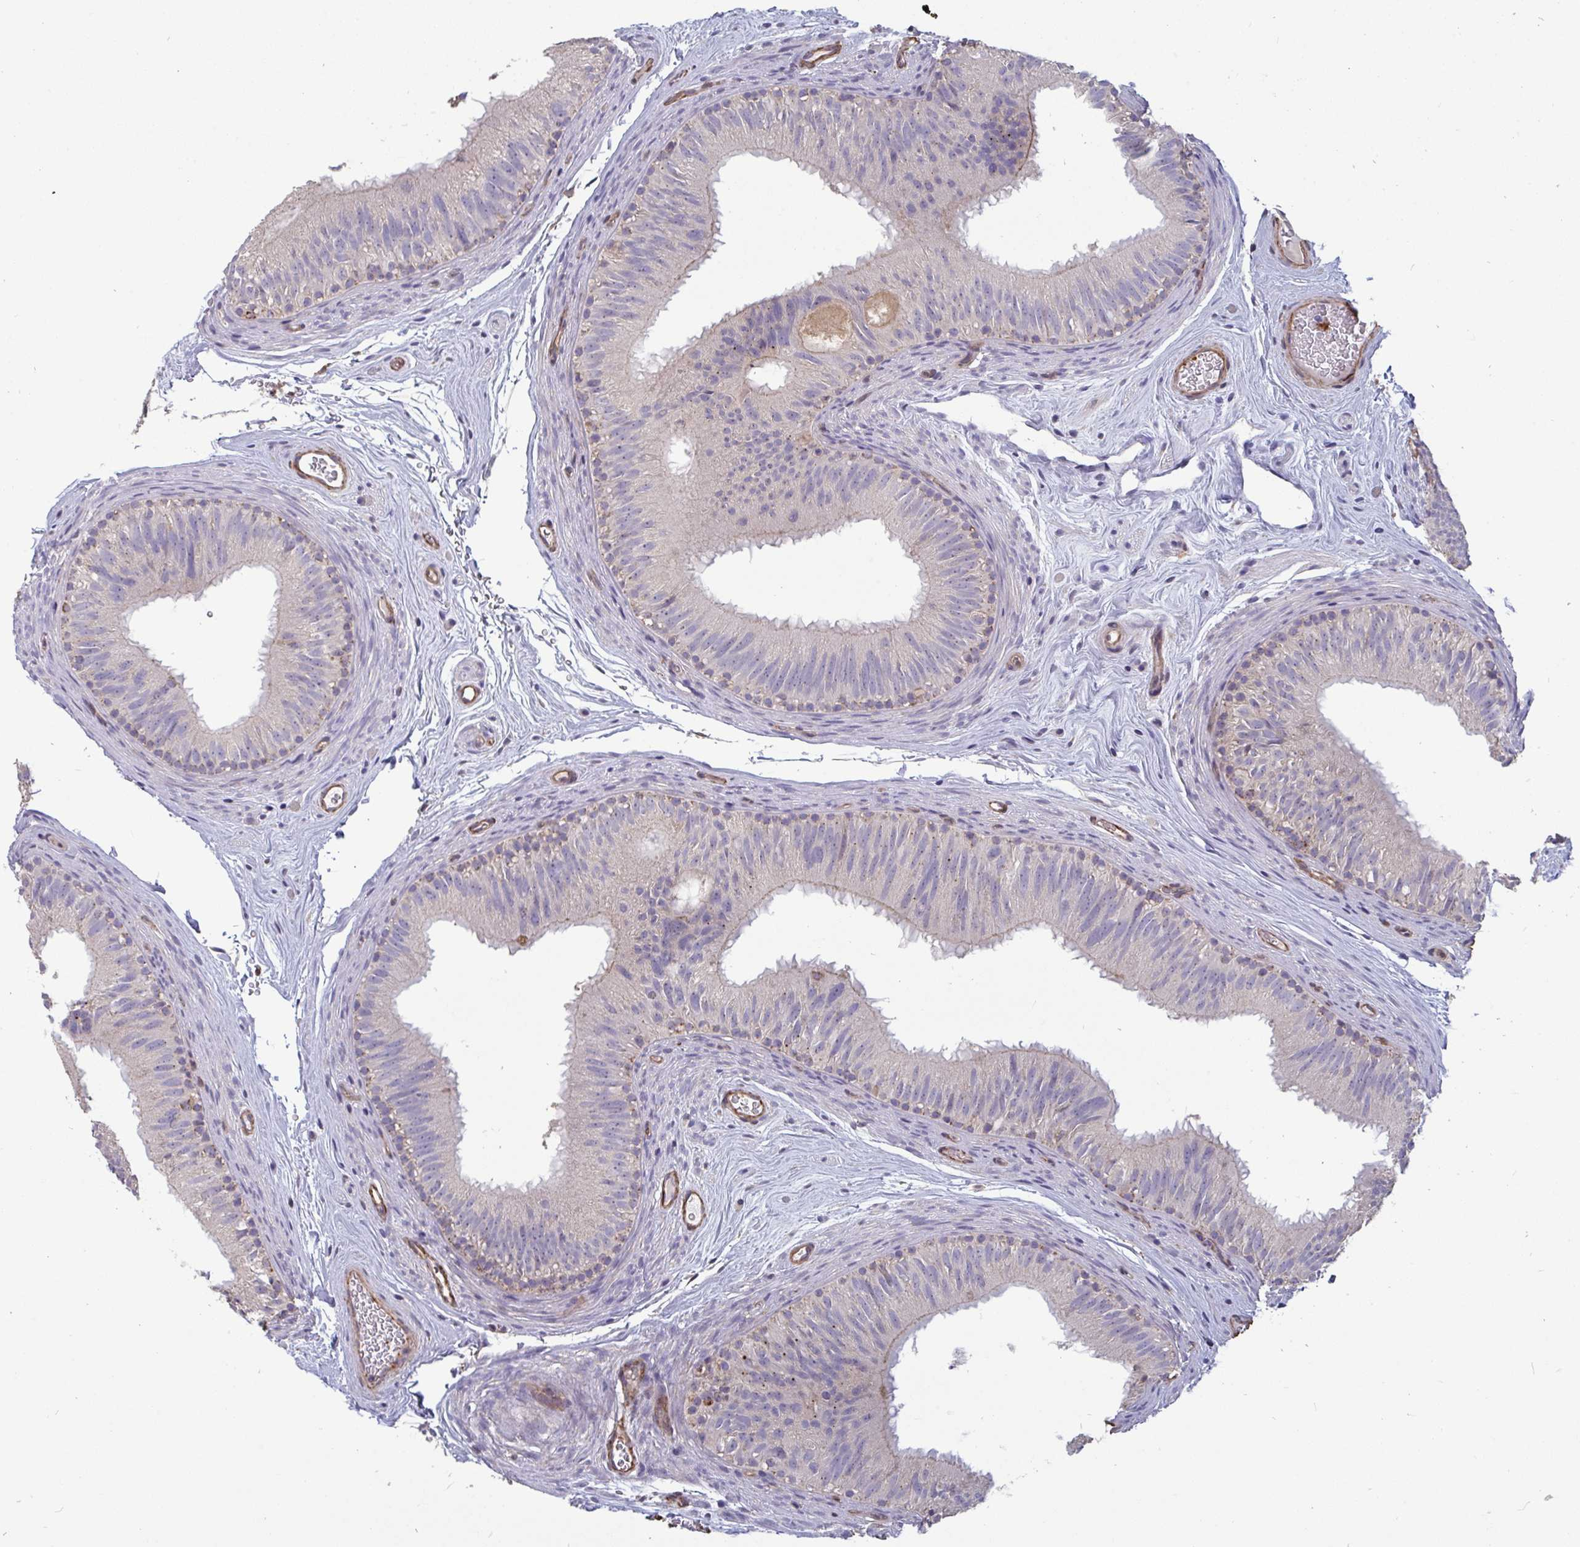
{"staining": {"intensity": "weak", "quantity": "<25%", "location": "cytoplasmic/membranous"}, "tissue": "epididymis", "cell_type": "Glandular cells", "image_type": "normal", "snomed": [{"axis": "morphology", "description": "Normal tissue, NOS"}, {"axis": "topography", "description": "Epididymis"}], "caption": "Photomicrograph shows no protein positivity in glandular cells of benign epididymis. (DAB IHC visualized using brightfield microscopy, high magnification).", "gene": "ISCU", "patient": {"sex": "male", "age": 44}}